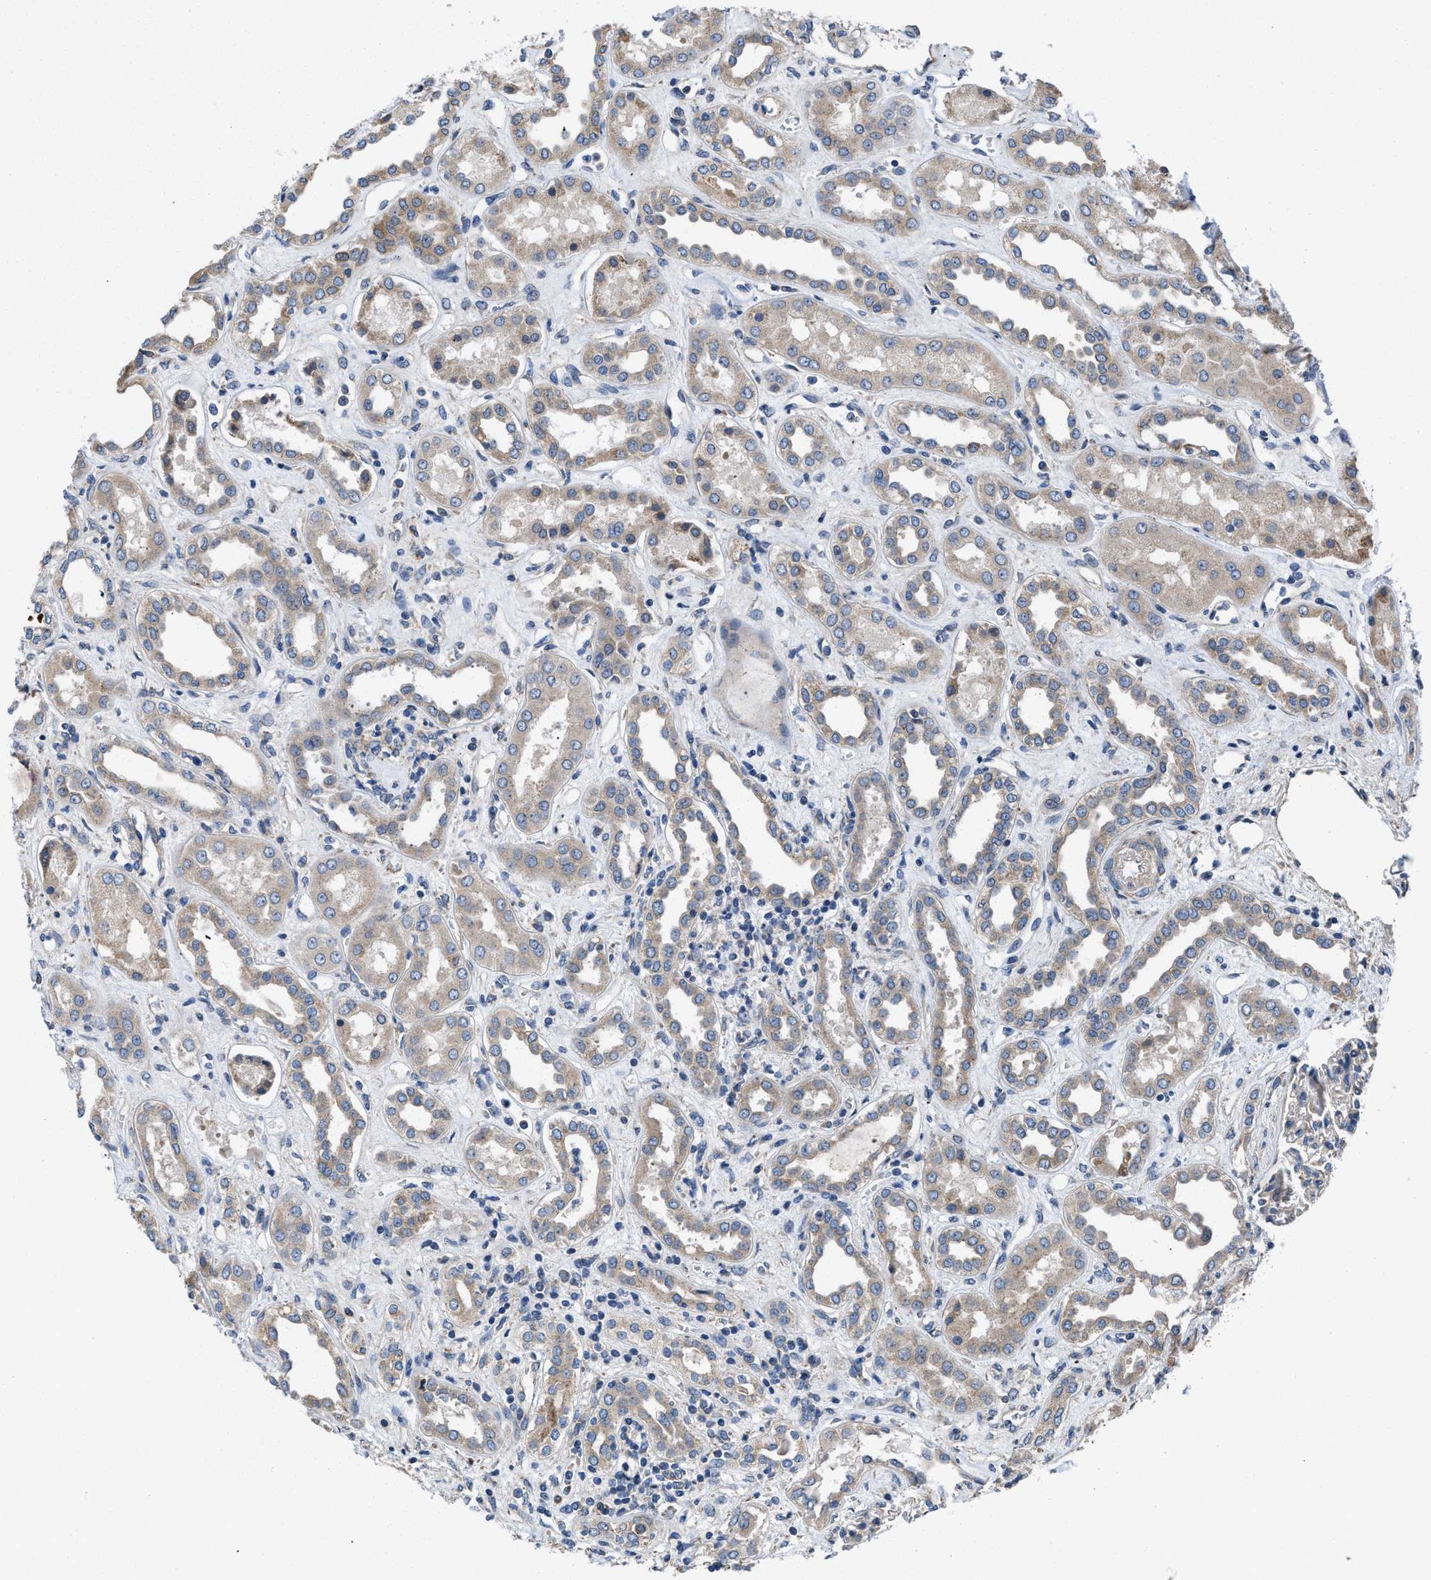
{"staining": {"intensity": "negative", "quantity": "none", "location": "none"}, "tissue": "kidney", "cell_type": "Cells in glomeruli", "image_type": "normal", "snomed": [{"axis": "morphology", "description": "Normal tissue, NOS"}, {"axis": "topography", "description": "Kidney"}], "caption": "Immunohistochemistry (IHC) of unremarkable human kidney reveals no positivity in cells in glomeruli. (Brightfield microscopy of DAB (3,3'-diaminobenzidine) IHC at high magnification).", "gene": "CEP128", "patient": {"sex": "male", "age": 59}}